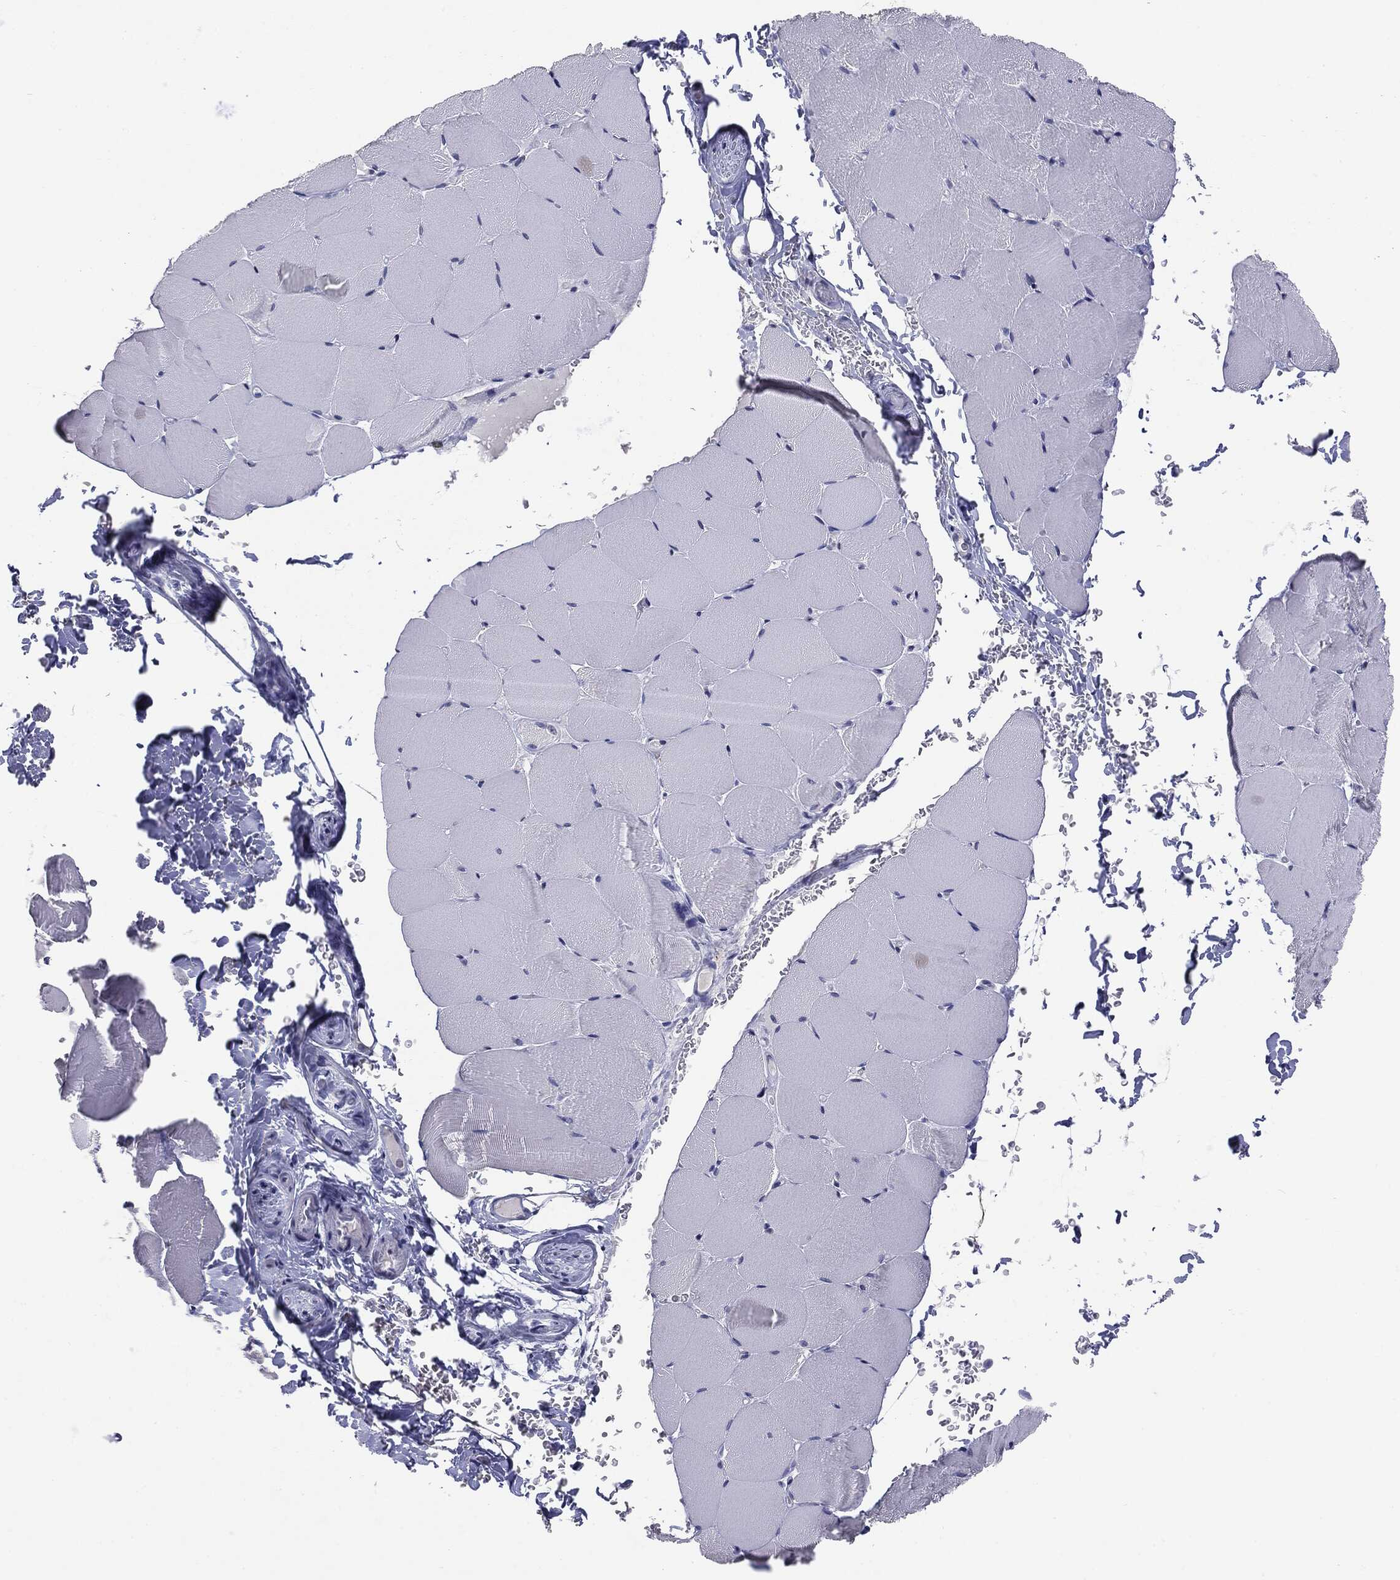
{"staining": {"intensity": "negative", "quantity": "none", "location": "none"}, "tissue": "skeletal muscle", "cell_type": "Myocytes", "image_type": "normal", "snomed": [{"axis": "morphology", "description": "Normal tissue, NOS"}, {"axis": "topography", "description": "Skeletal muscle"}], "caption": "Photomicrograph shows no protein staining in myocytes of normal skeletal muscle. Brightfield microscopy of IHC stained with DAB (3,3'-diaminobenzidine) (brown) and hematoxylin (blue), captured at high magnification.", "gene": "SERPINB4", "patient": {"sex": "female", "age": 37}}